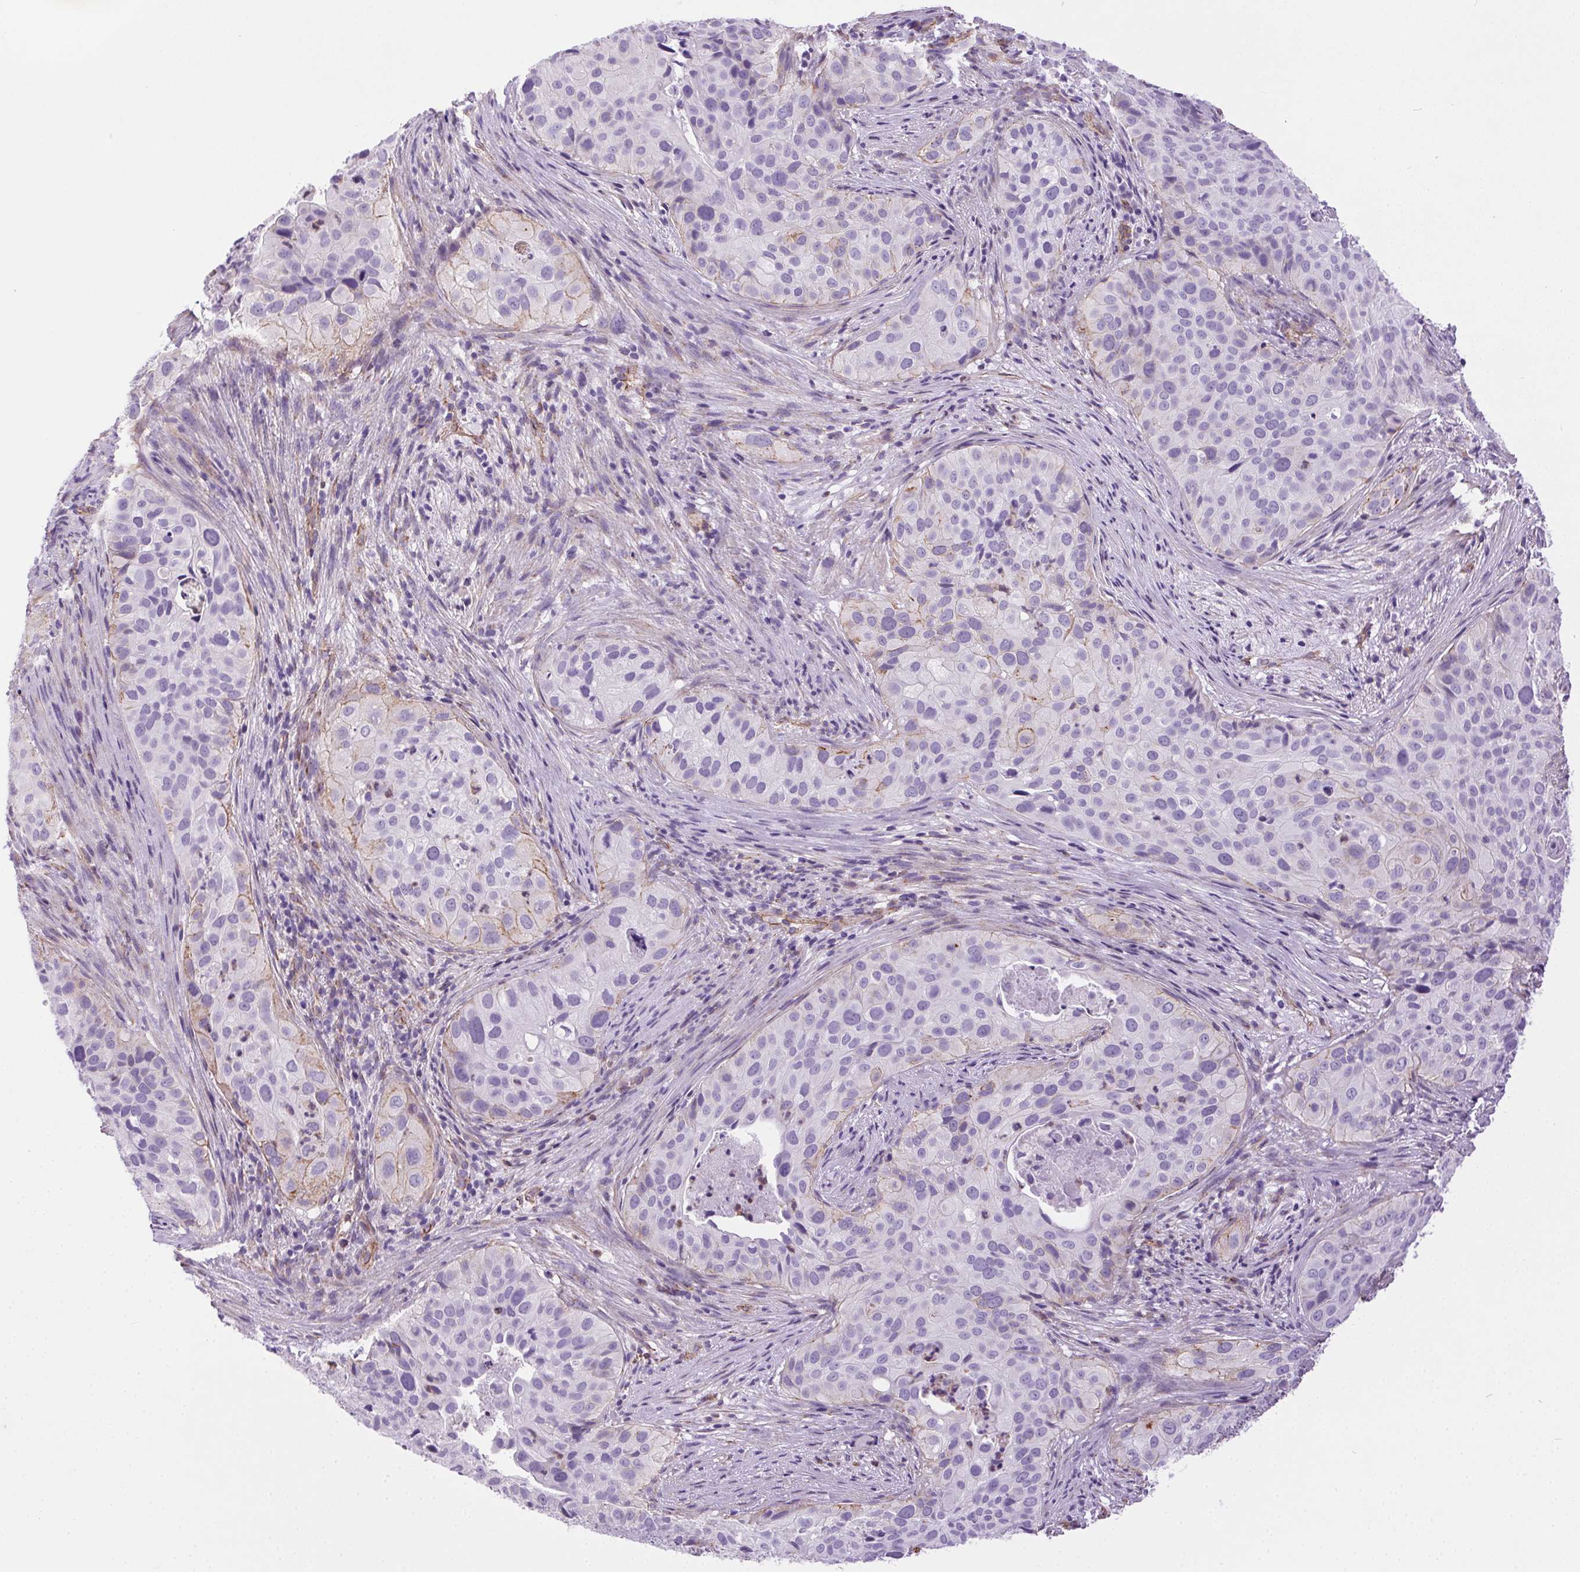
{"staining": {"intensity": "negative", "quantity": "none", "location": "none"}, "tissue": "cervical cancer", "cell_type": "Tumor cells", "image_type": "cancer", "snomed": [{"axis": "morphology", "description": "Squamous cell carcinoma, NOS"}, {"axis": "topography", "description": "Cervix"}], "caption": "High power microscopy micrograph of an immunohistochemistry (IHC) photomicrograph of squamous cell carcinoma (cervical), revealing no significant expression in tumor cells. (DAB (3,3'-diaminobenzidine) immunohistochemistry (IHC), high magnification).", "gene": "SHCBP1L", "patient": {"sex": "female", "age": 38}}